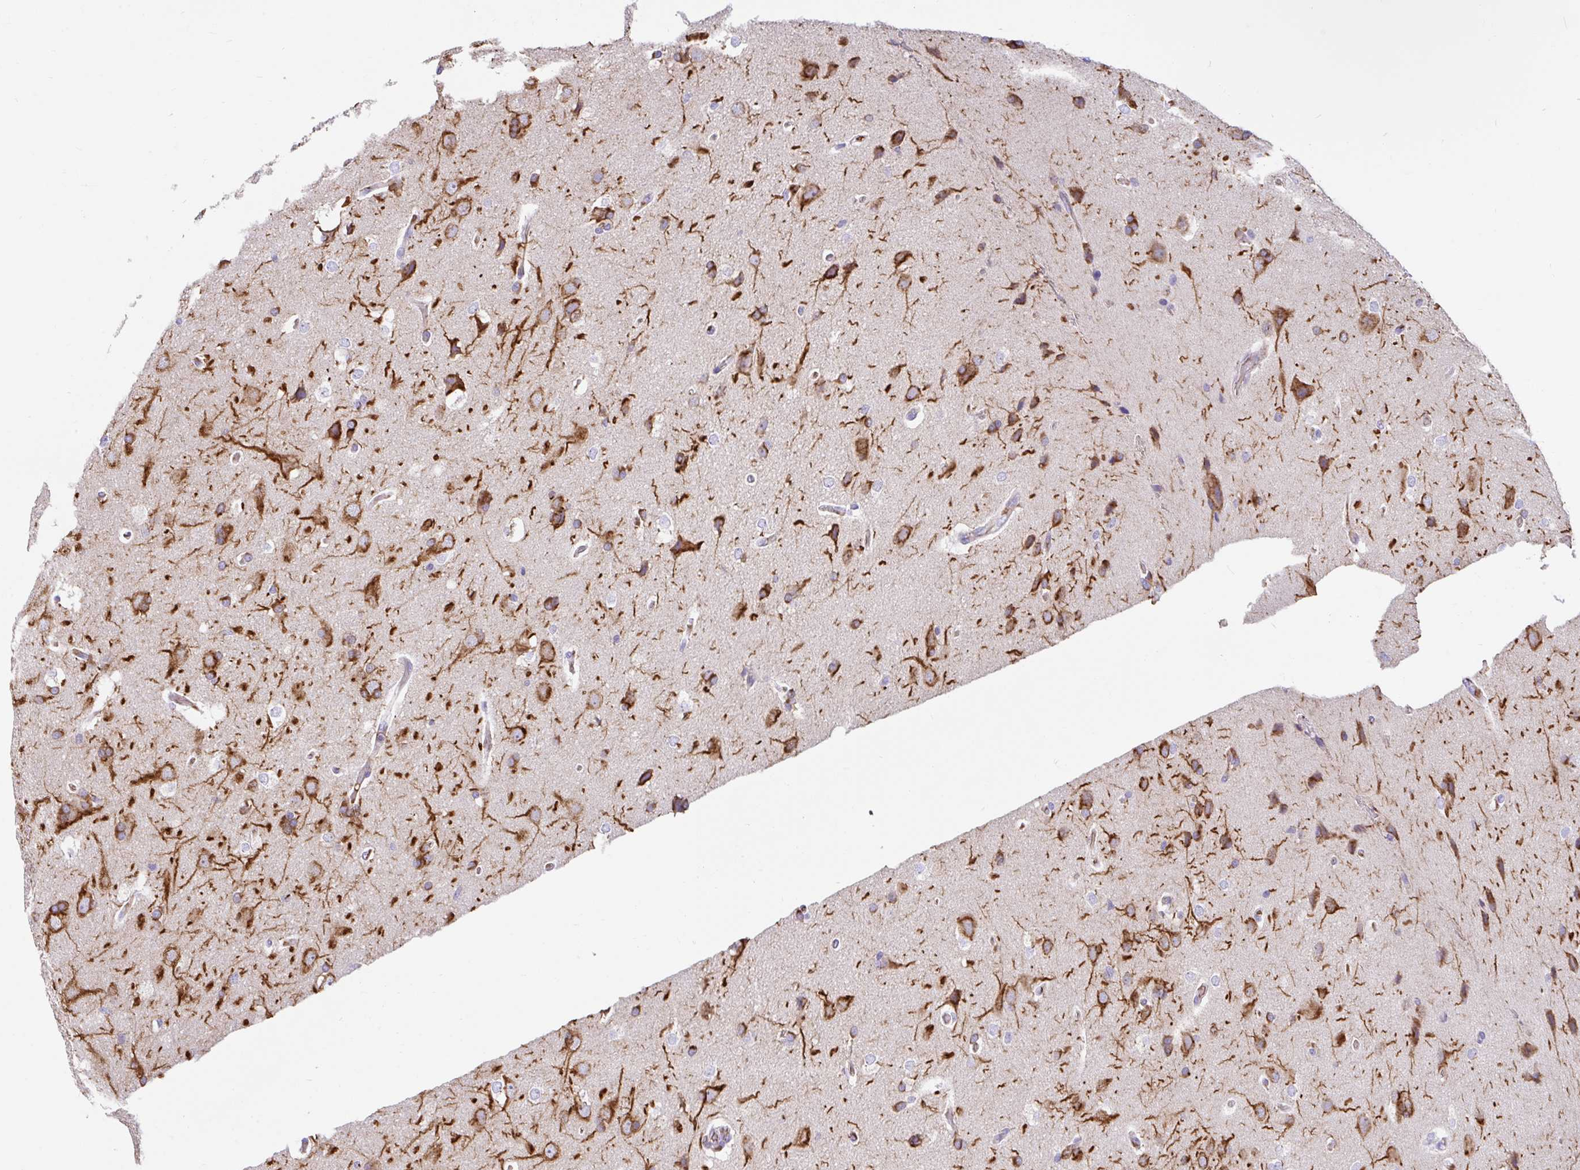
{"staining": {"intensity": "strong", "quantity": ">75%", "location": "cytoplasmic/membranous"}, "tissue": "glioma", "cell_type": "Tumor cells", "image_type": "cancer", "snomed": [{"axis": "morphology", "description": "Glioma, malignant, High grade"}, {"axis": "topography", "description": "Brain"}], "caption": "The photomicrograph reveals a brown stain indicating the presence of a protein in the cytoplasmic/membranous of tumor cells in glioma. (IHC, brightfield microscopy, high magnification).", "gene": "CCSAP", "patient": {"sex": "male", "age": 56}}